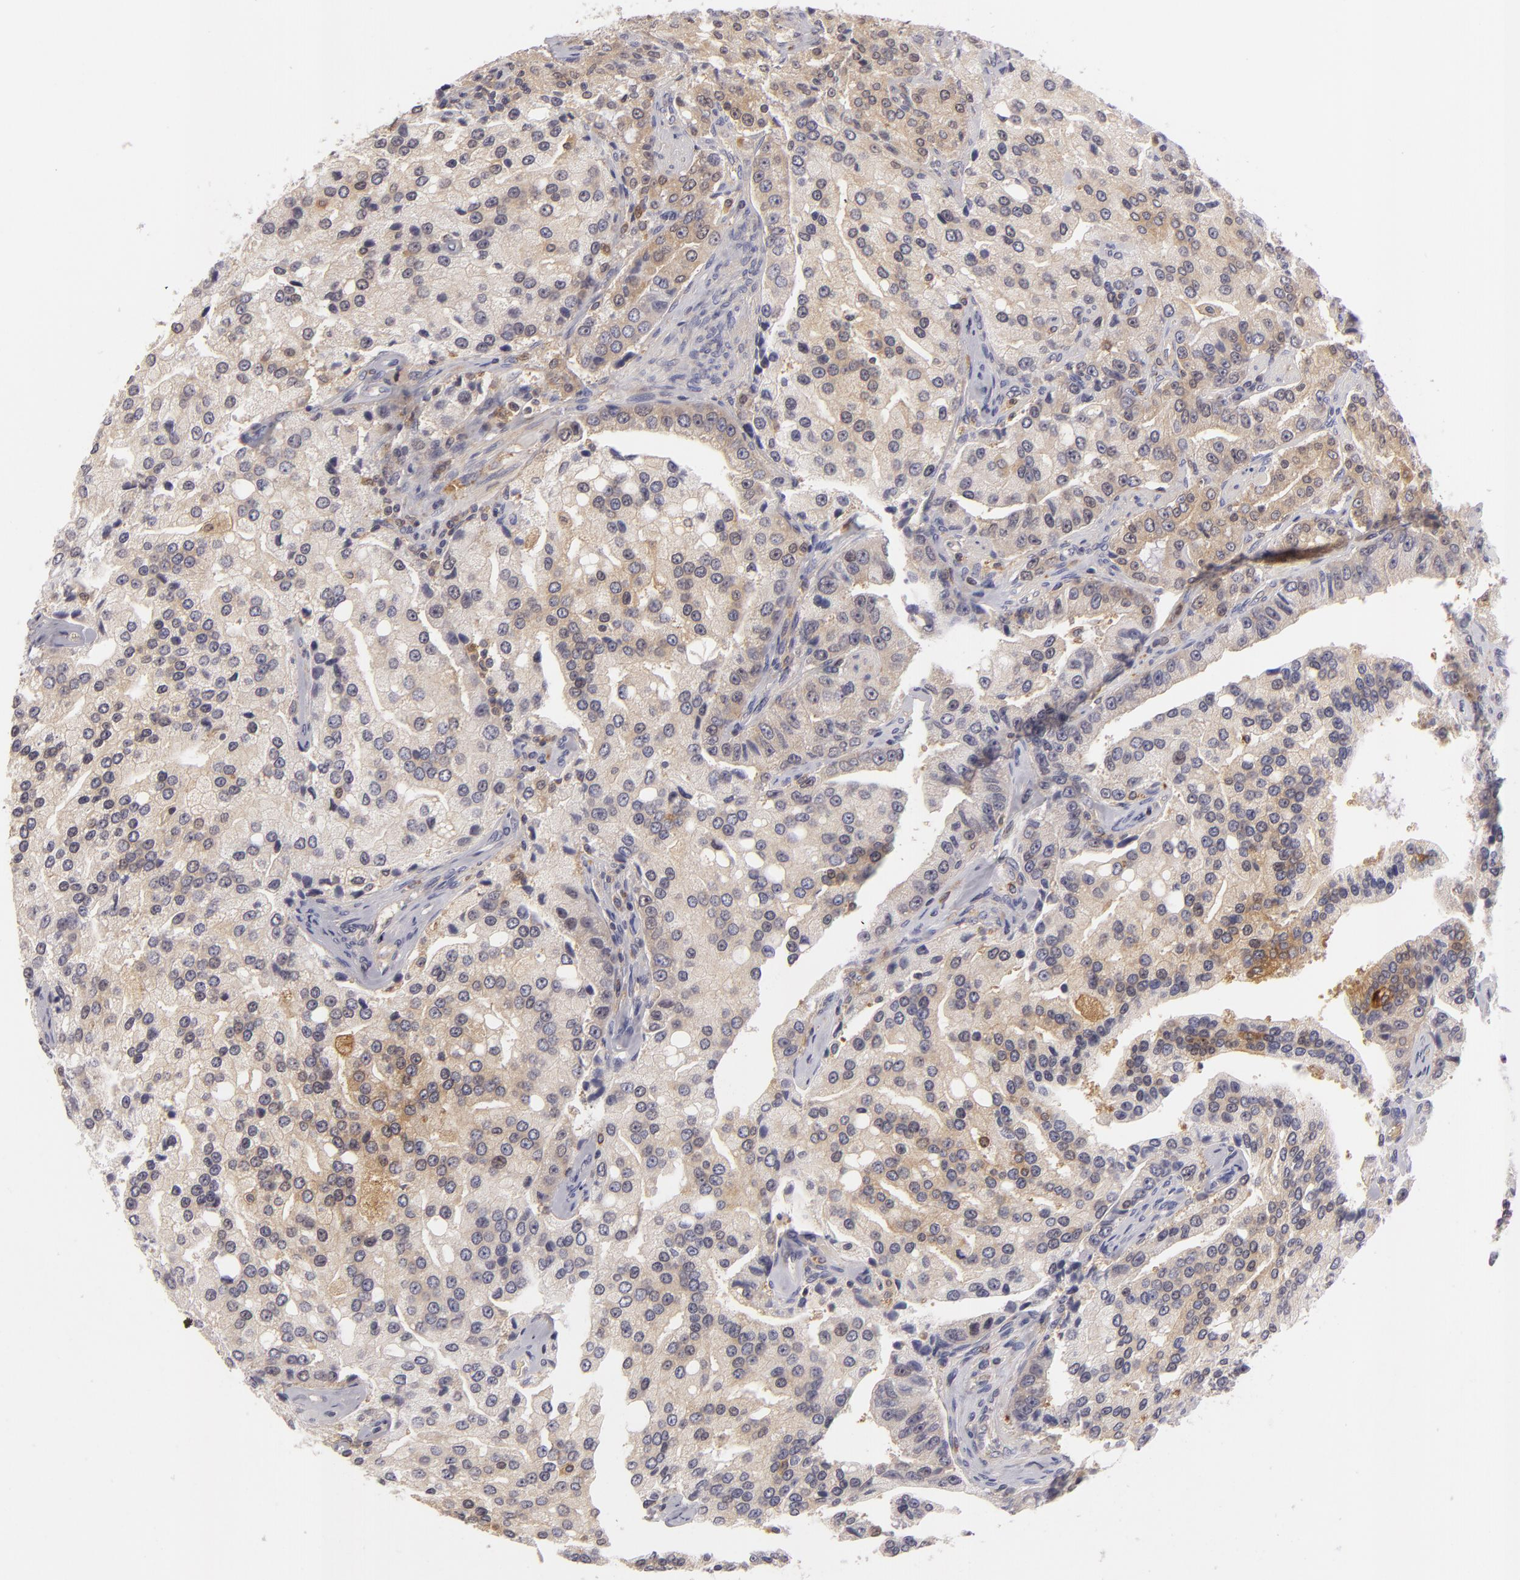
{"staining": {"intensity": "weak", "quantity": ">75%", "location": "none"}, "tissue": "prostate cancer", "cell_type": "Tumor cells", "image_type": "cancer", "snomed": [{"axis": "morphology", "description": "Adenocarcinoma, Medium grade"}, {"axis": "topography", "description": "Prostate"}], "caption": "Approximately >75% of tumor cells in human prostate medium-grade adenocarcinoma reveal weak None protein positivity as visualized by brown immunohistochemical staining.", "gene": "MMP10", "patient": {"sex": "male", "age": 72}}